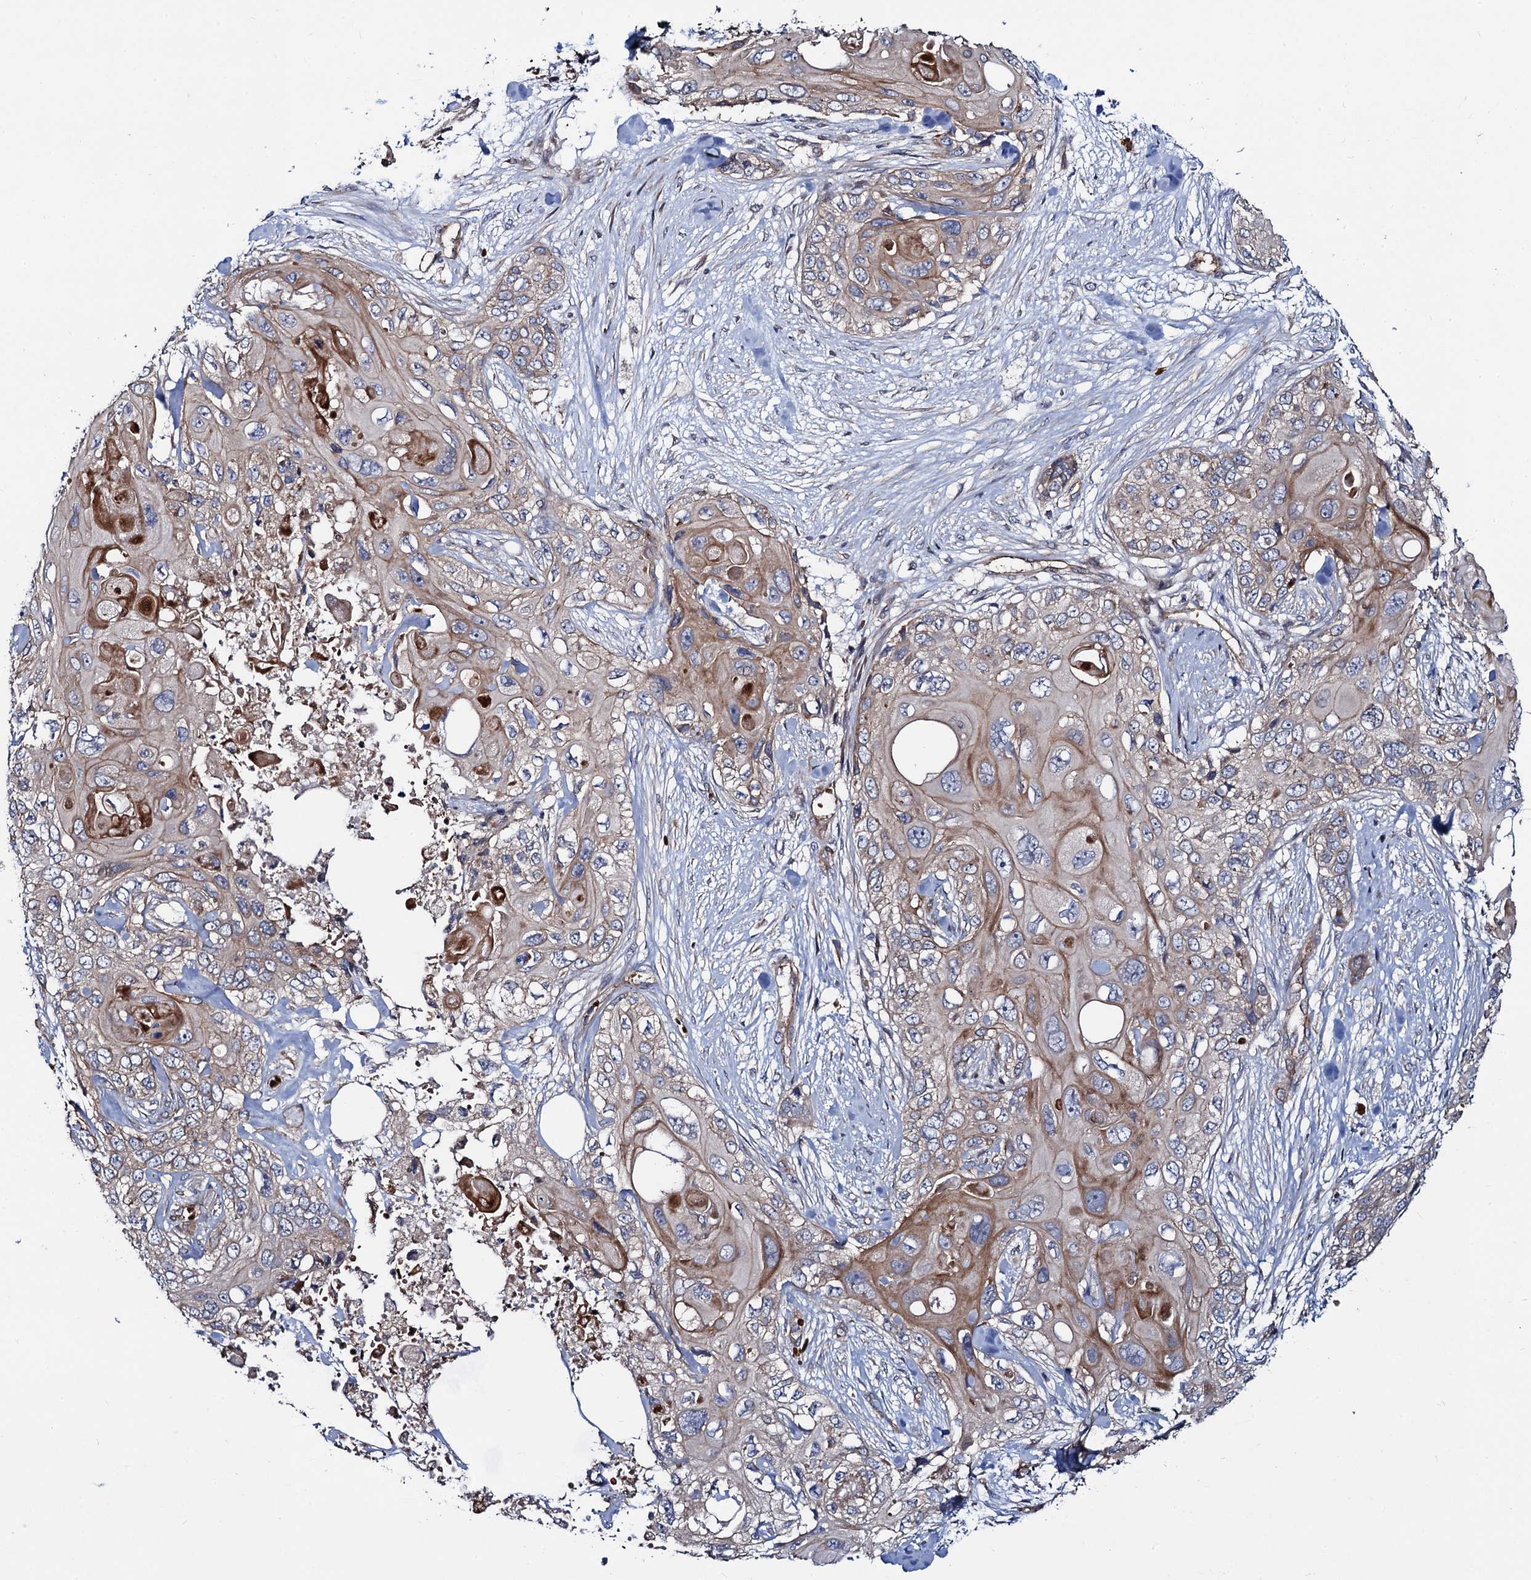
{"staining": {"intensity": "weak", "quantity": "<25%", "location": "cytoplasmic/membranous"}, "tissue": "skin cancer", "cell_type": "Tumor cells", "image_type": "cancer", "snomed": [{"axis": "morphology", "description": "Normal tissue, NOS"}, {"axis": "morphology", "description": "Squamous cell carcinoma, NOS"}, {"axis": "topography", "description": "Skin"}], "caption": "The image exhibits no staining of tumor cells in skin cancer (squamous cell carcinoma). (DAB (3,3'-diaminobenzidine) immunohistochemistry with hematoxylin counter stain).", "gene": "KXD1", "patient": {"sex": "male", "age": 72}}